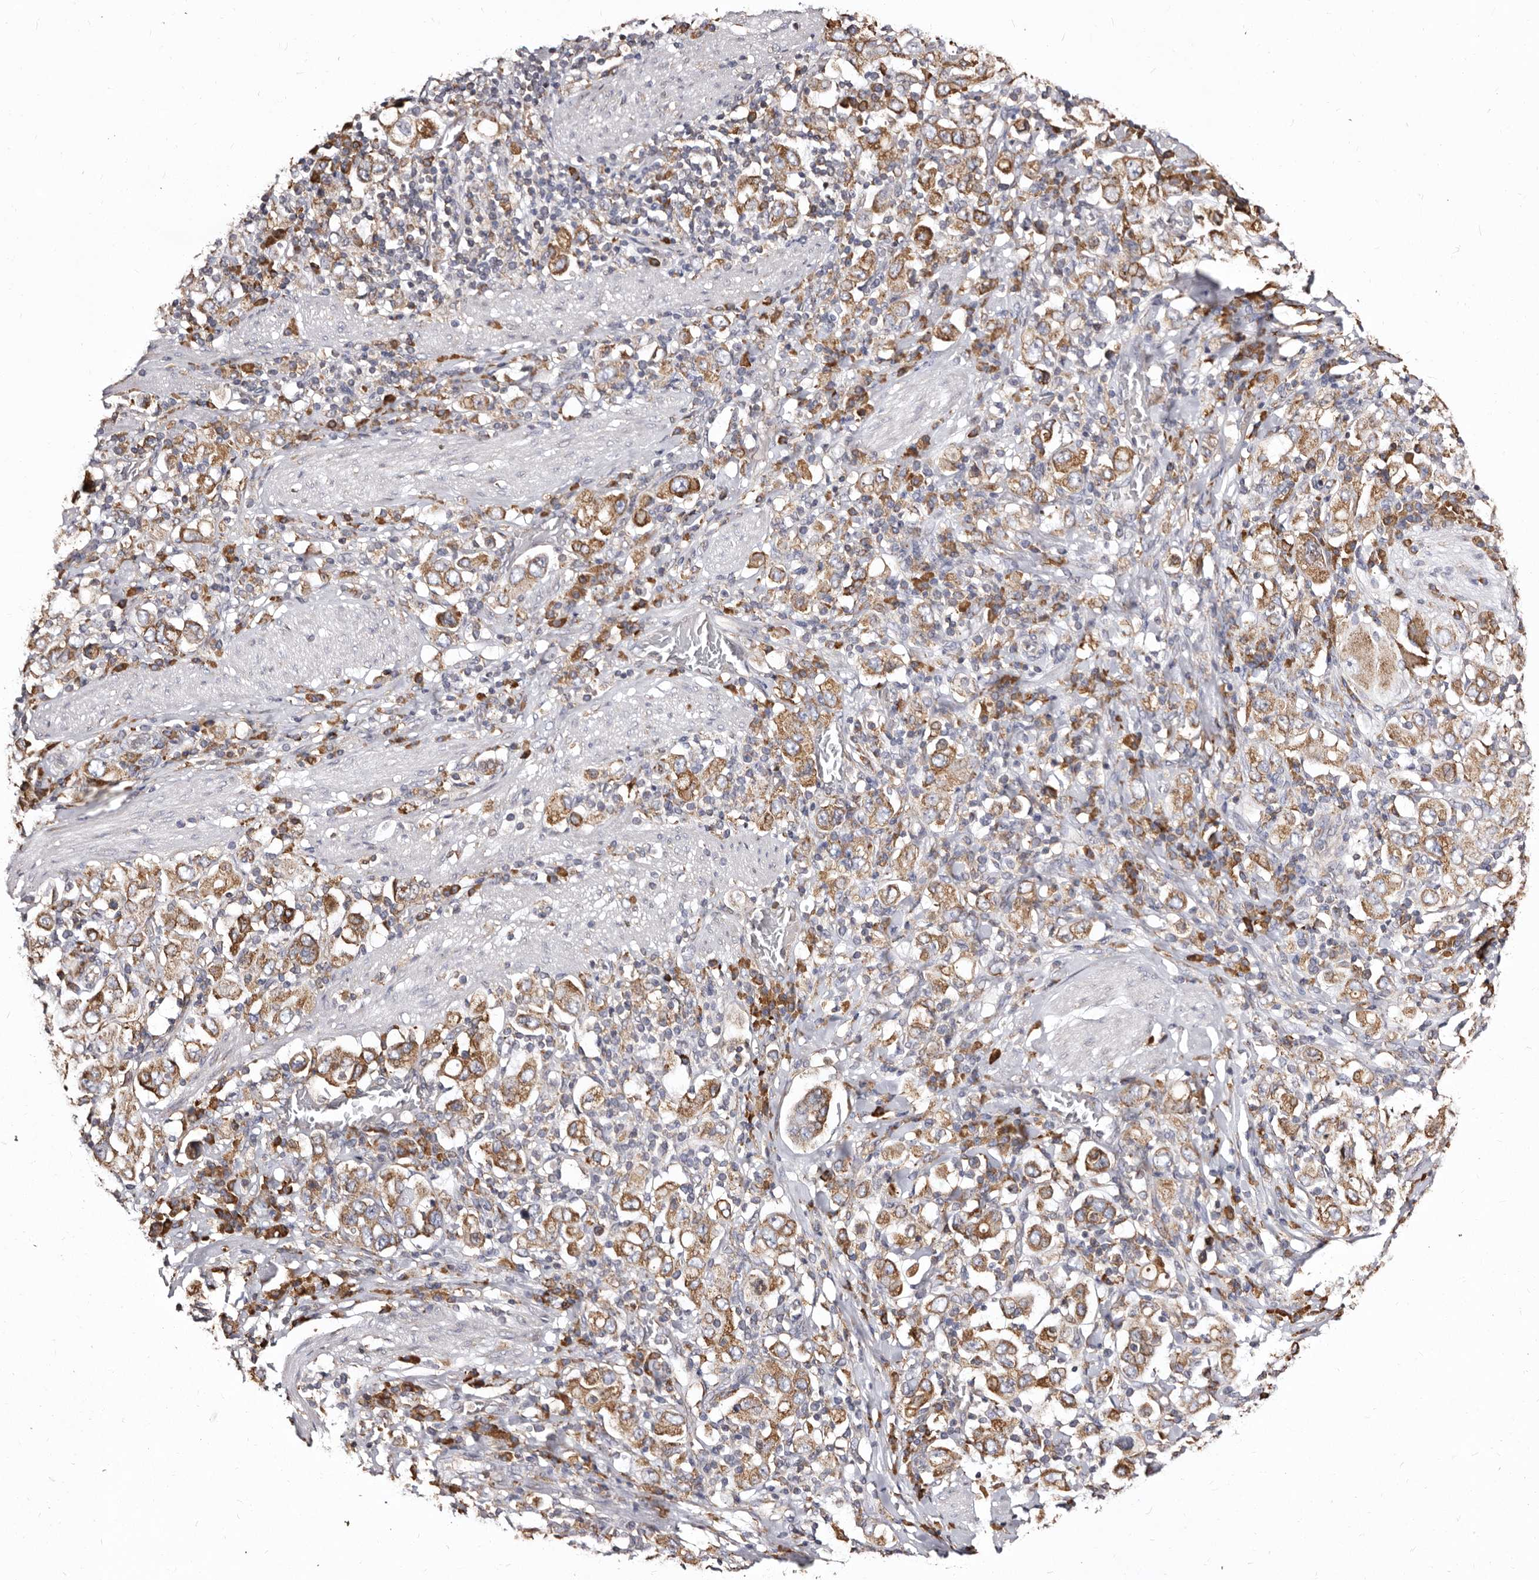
{"staining": {"intensity": "moderate", "quantity": ">75%", "location": "cytoplasmic/membranous"}, "tissue": "stomach cancer", "cell_type": "Tumor cells", "image_type": "cancer", "snomed": [{"axis": "morphology", "description": "Adenocarcinoma, NOS"}, {"axis": "topography", "description": "Stomach, upper"}], "caption": "IHC (DAB) staining of stomach adenocarcinoma demonstrates moderate cytoplasmic/membranous protein expression in about >75% of tumor cells. The protein is shown in brown color, while the nuclei are stained blue.", "gene": "ACBD6", "patient": {"sex": "male", "age": 62}}